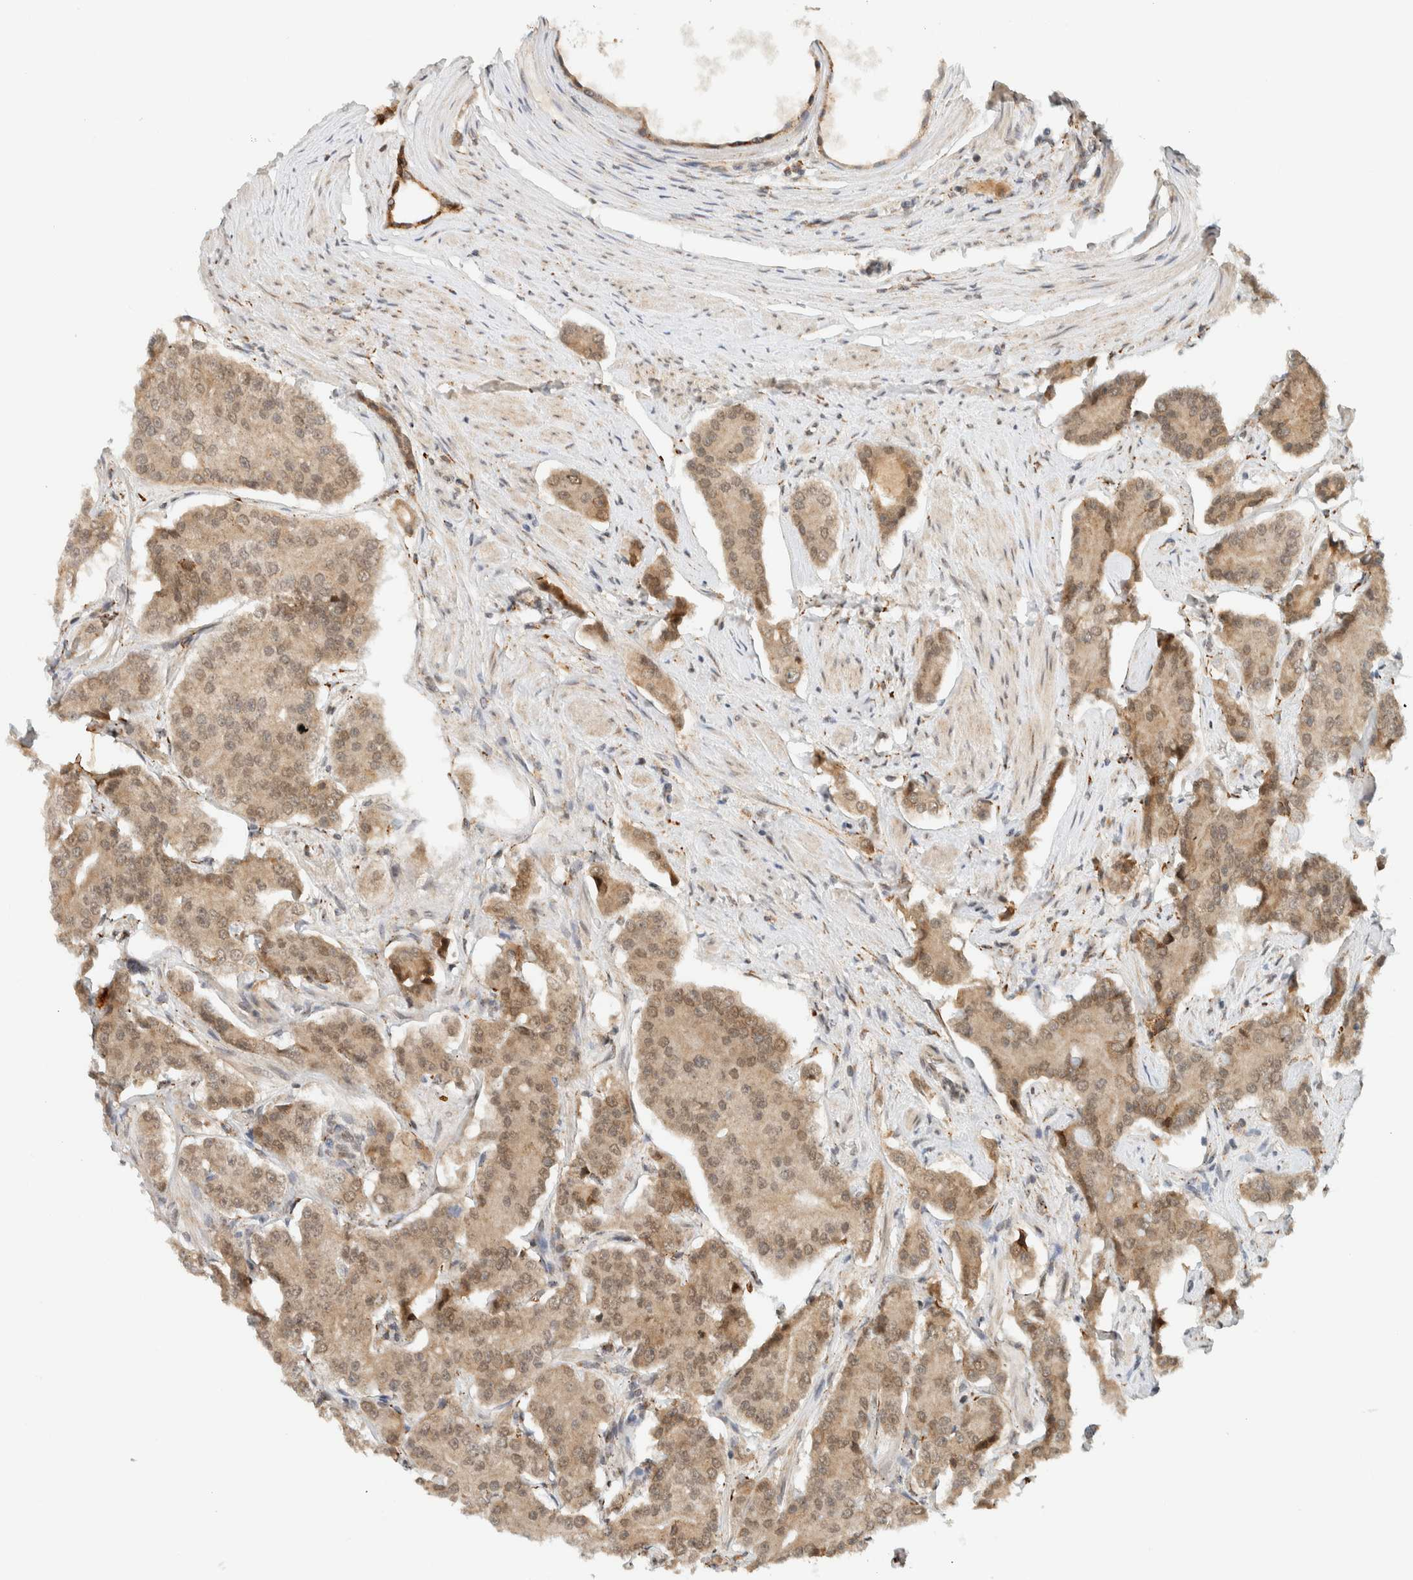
{"staining": {"intensity": "weak", "quantity": ">75%", "location": "cytoplasmic/membranous,nuclear"}, "tissue": "prostate cancer", "cell_type": "Tumor cells", "image_type": "cancer", "snomed": [{"axis": "morphology", "description": "Adenocarcinoma, High grade"}, {"axis": "topography", "description": "Prostate"}], "caption": "Human prostate cancer (high-grade adenocarcinoma) stained with a protein marker reveals weak staining in tumor cells.", "gene": "ITPRID1", "patient": {"sex": "male", "age": 71}}